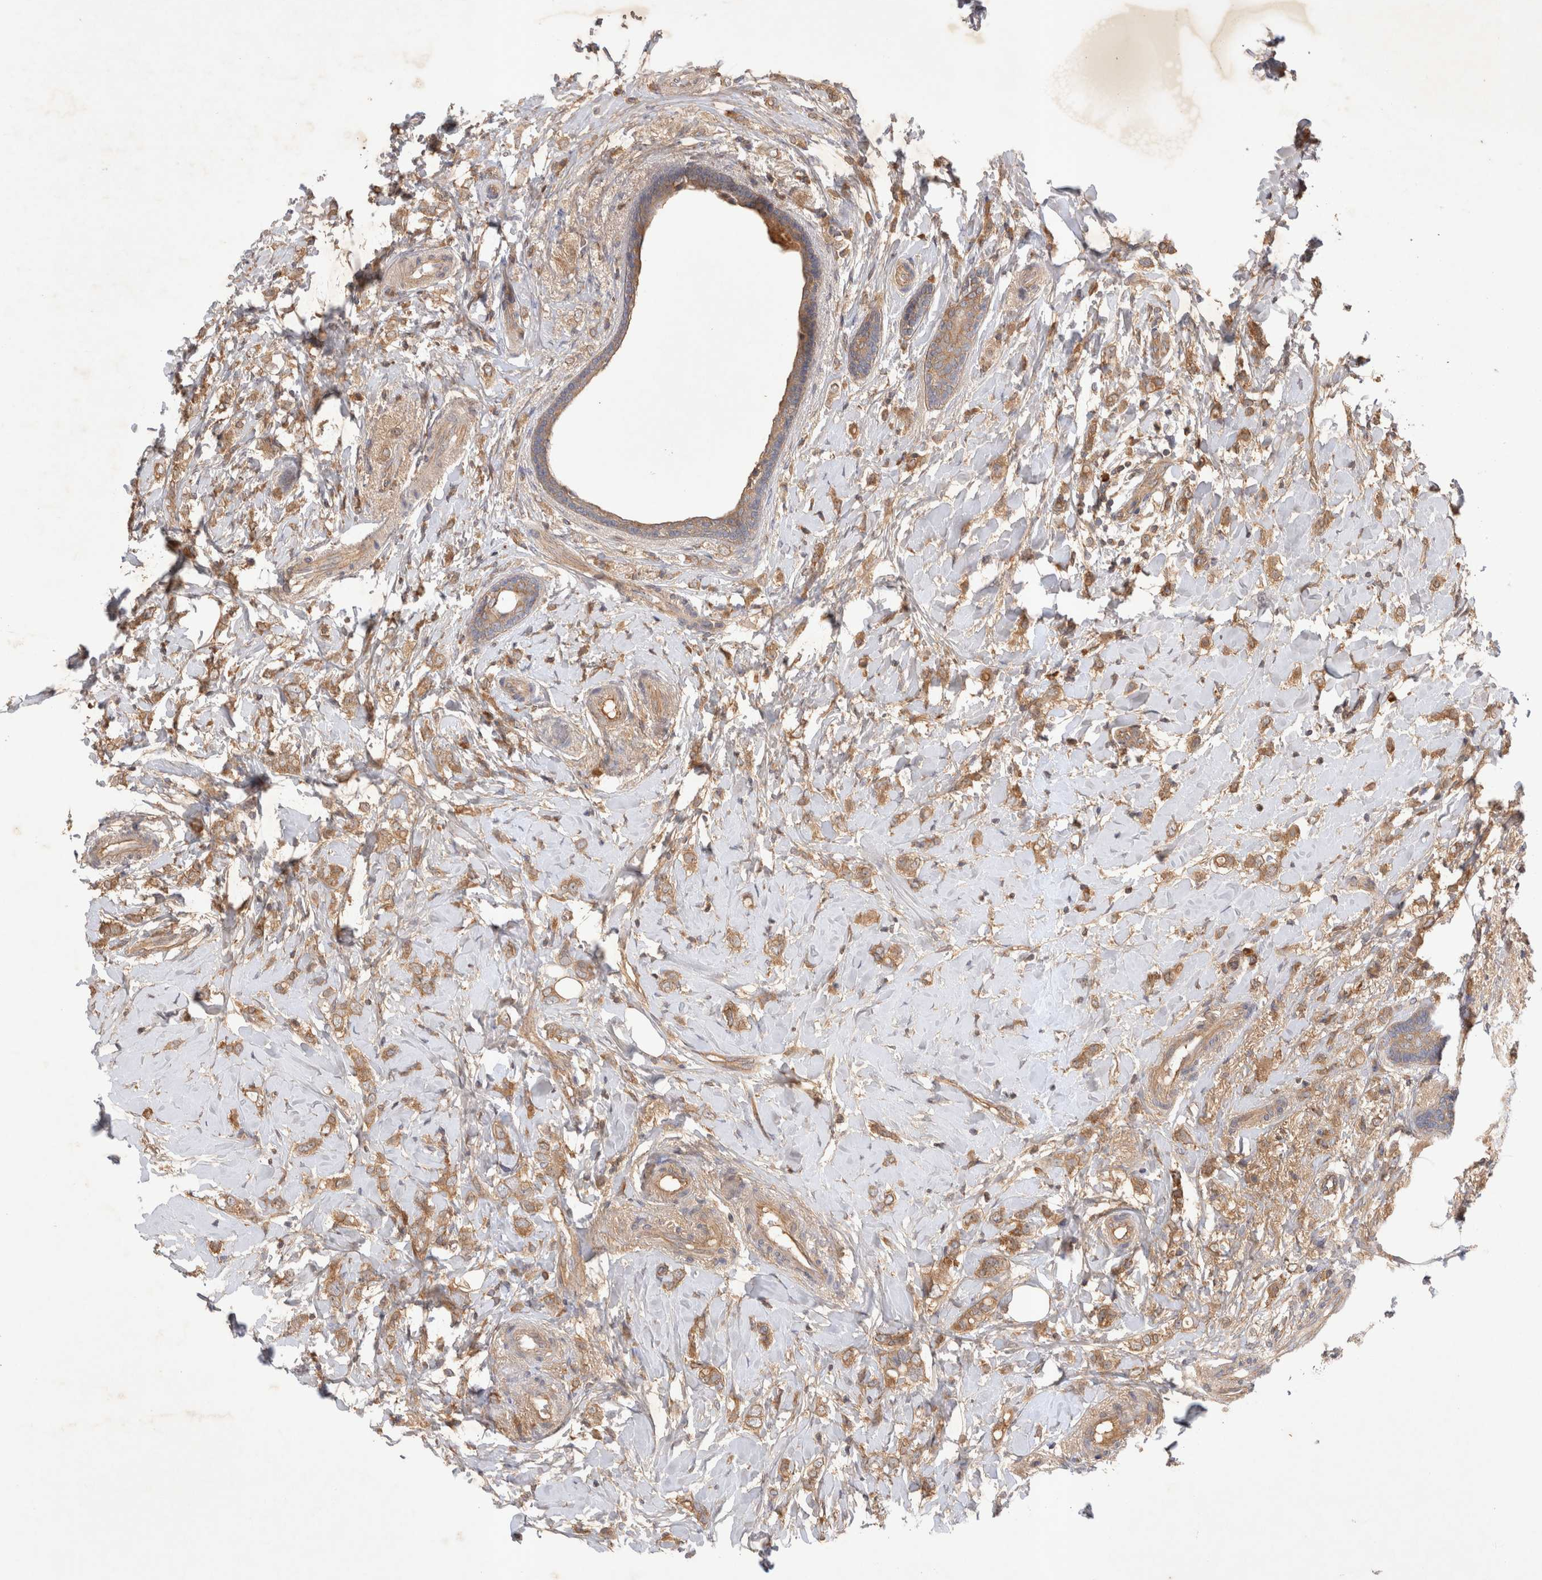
{"staining": {"intensity": "moderate", "quantity": ">75%", "location": "cytoplasmic/membranous"}, "tissue": "breast cancer", "cell_type": "Tumor cells", "image_type": "cancer", "snomed": [{"axis": "morphology", "description": "Normal tissue, NOS"}, {"axis": "morphology", "description": "Lobular carcinoma"}, {"axis": "topography", "description": "Breast"}], "caption": "IHC histopathology image of breast lobular carcinoma stained for a protein (brown), which displays medium levels of moderate cytoplasmic/membranous staining in about >75% of tumor cells.", "gene": "YES1", "patient": {"sex": "female", "age": 47}}